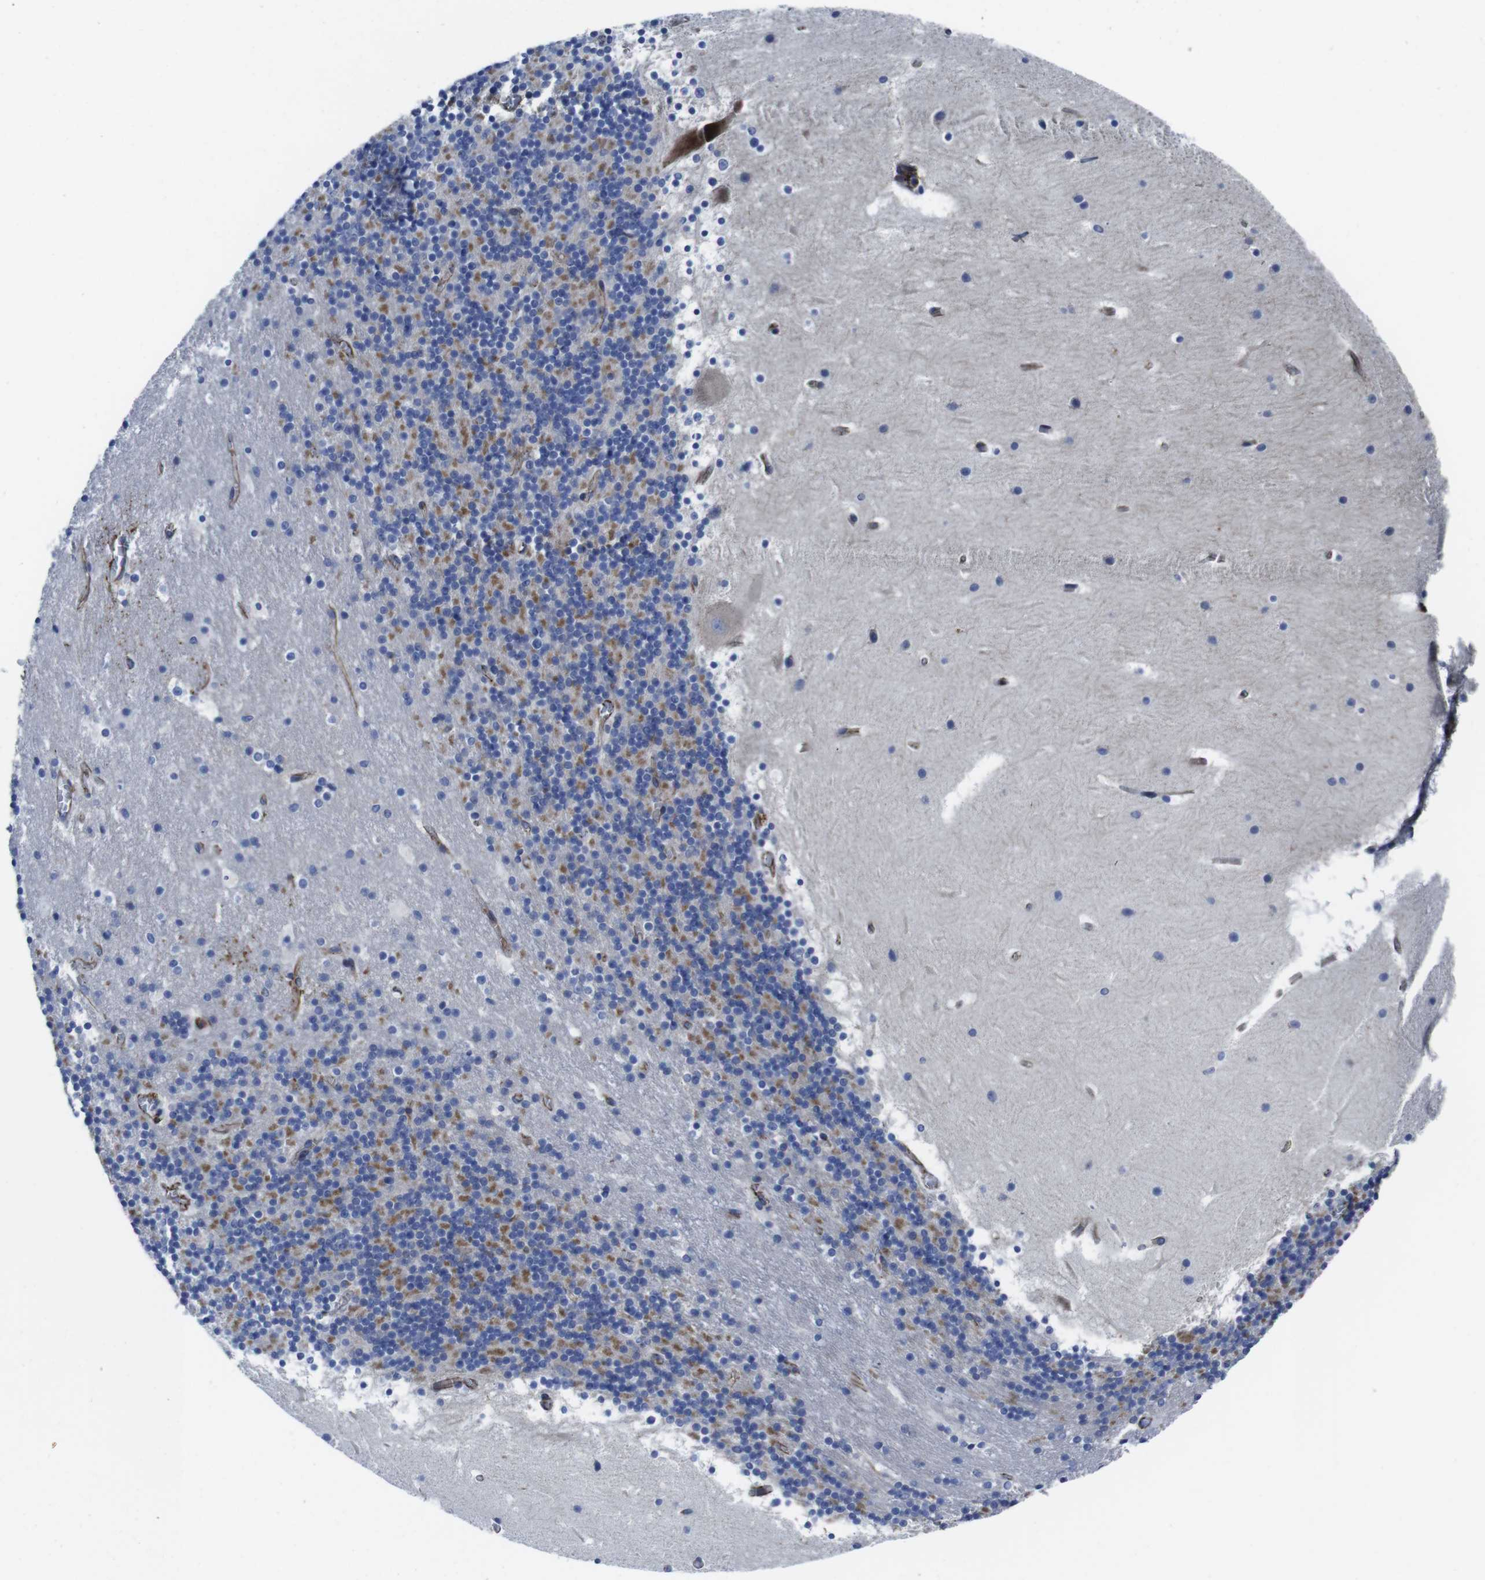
{"staining": {"intensity": "strong", "quantity": "25%-75%", "location": "cytoplasmic/membranous"}, "tissue": "cerebellum", "cell_type": "Cells in granular layer", "image_type": "normal", "snomed": [{"axis": "morphology", "description": "Normal tissue, NOS"}, {"axis": "topography", "description": "Cerebellum"}], "caption": "A brown stain highlights strong cytoplasmic/membranous positivity of a protein in cells in granular layer of normal human cerebellum.", "gene": "NUMB", "patient": {"sex": "male", "age": 45}}